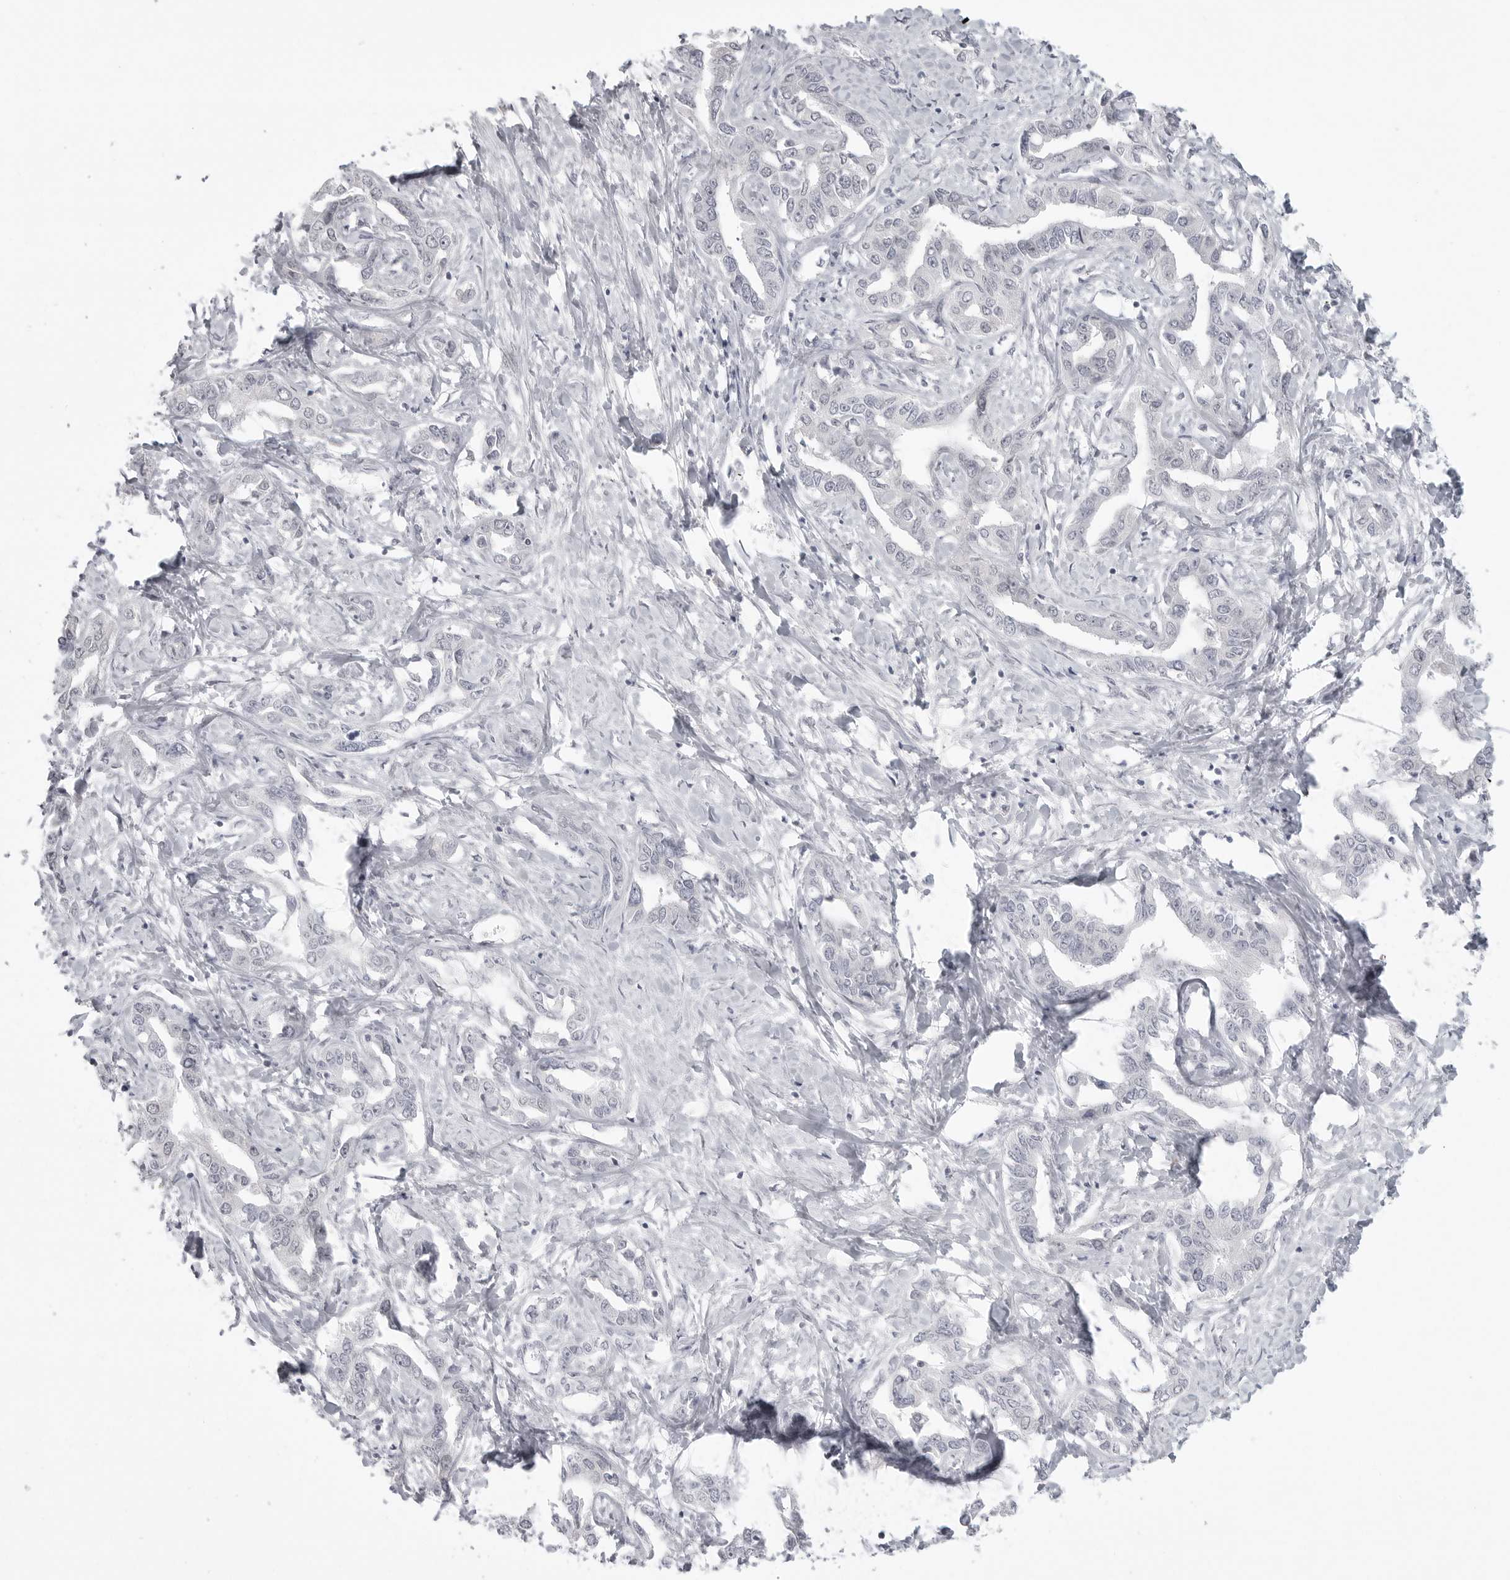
{"staining": {"intensity": "negative", "quantity": "none", "location": "none"}, "tissue": "liver cancer", "cell_type": "Tumor cells", "image_type": "cancer", "snomed": [{"axis": "morphology", "description": "Cholangiocarcinoma"}, {"axis": "topography", "description": "Liver"}], "caption": "High power microscopy histopathology image of an immunohistochemistry image of liver cancer (cholangiocarcinoma), revealing no significant positivity in tumor cells.", "gene": "TCTN3", "patient": {"sex": "male", "age": 59}}